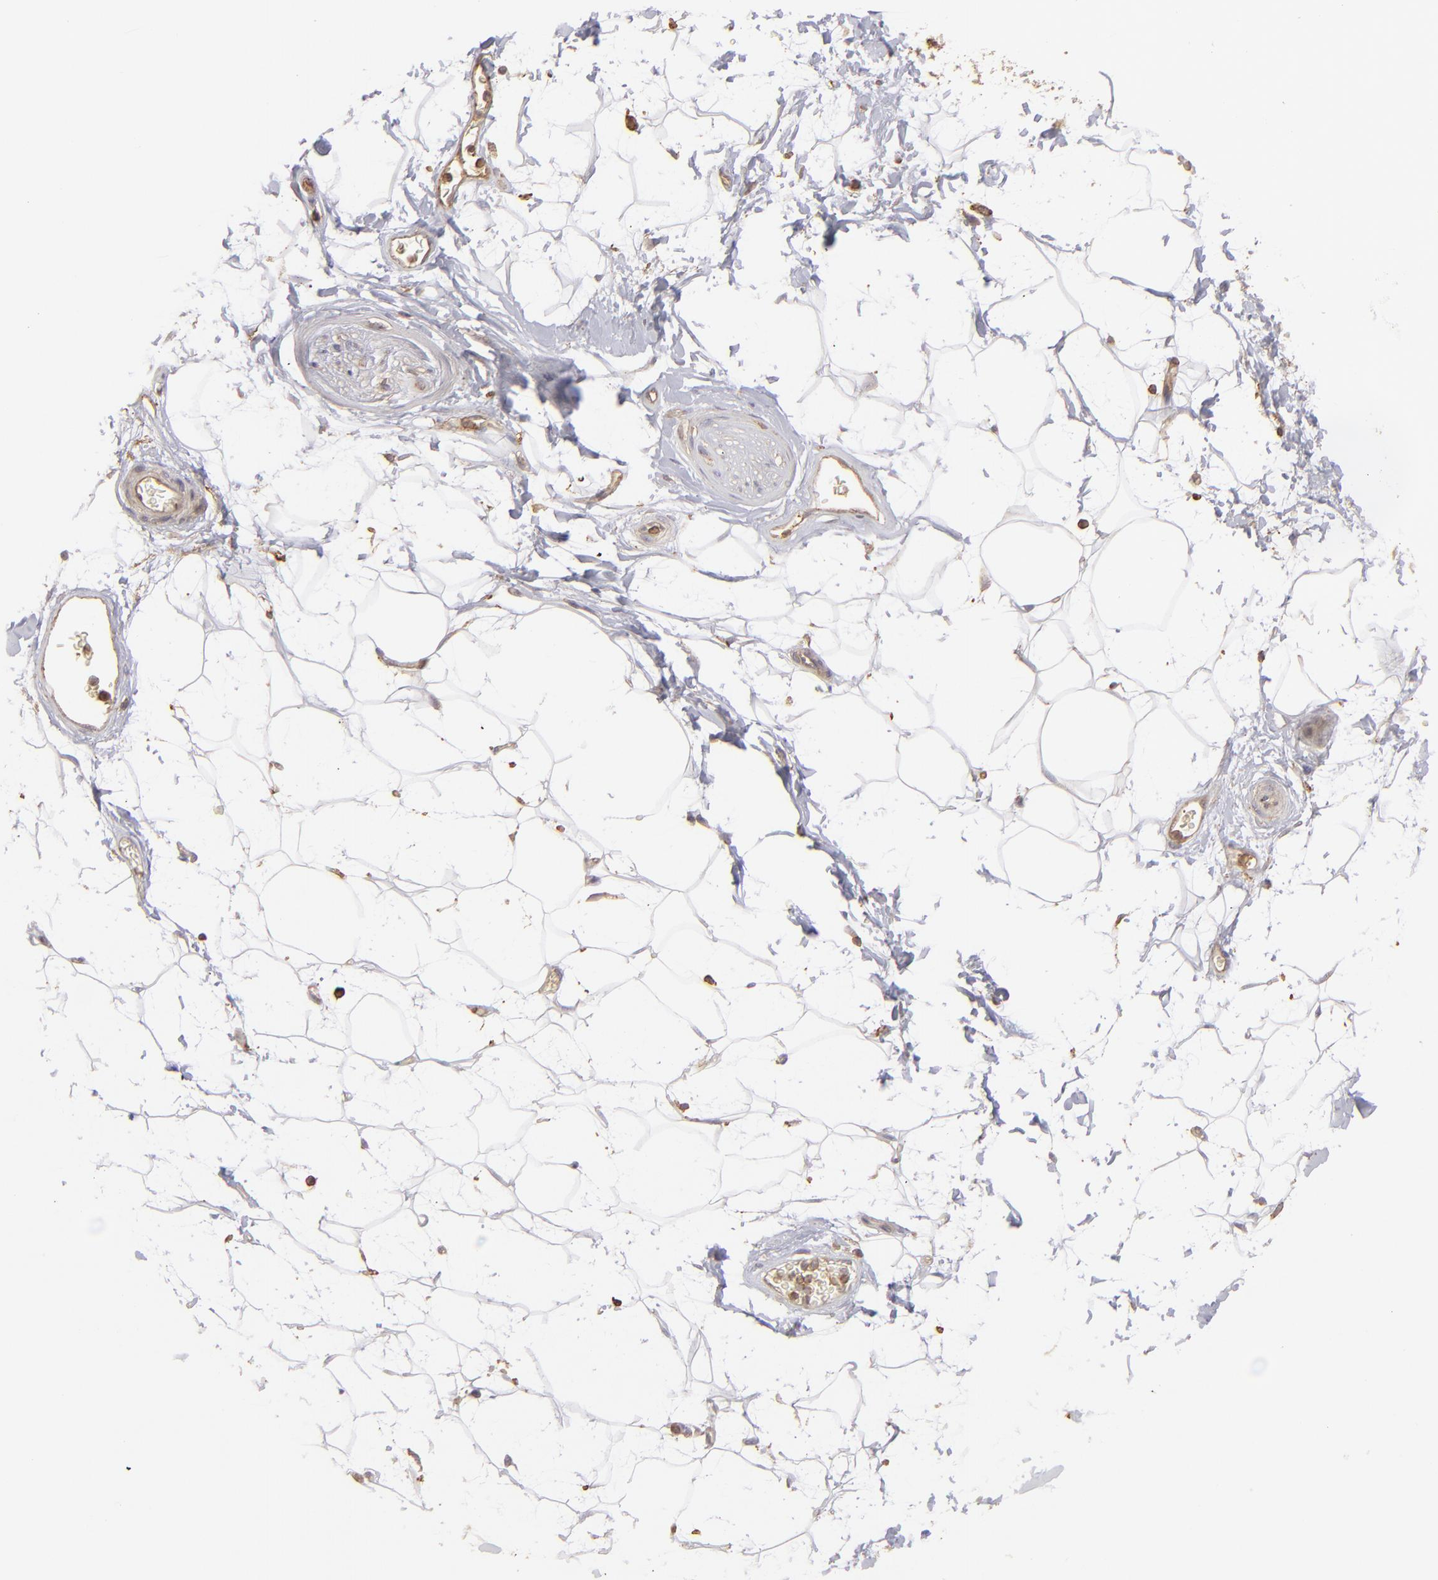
{"staining": {"intensity": "negative", "quantity": "none", "location": "none"}, "tissue": "adipose tissue", "cell_type": "Adipocytes", "image_type": "normal", "snomed": [{"axis": "morphology", "description": "Normal tissue, NOS"}, {"axis": "topography", "description": "Soft tissue"}], "caption": "High power microscopy photomicrograph of an IHC image of benign adipose tissue, revealing no significant positivity in adipocytes.", "gene": "ACTB", "patient": {"sex": "male", "age": 72}}